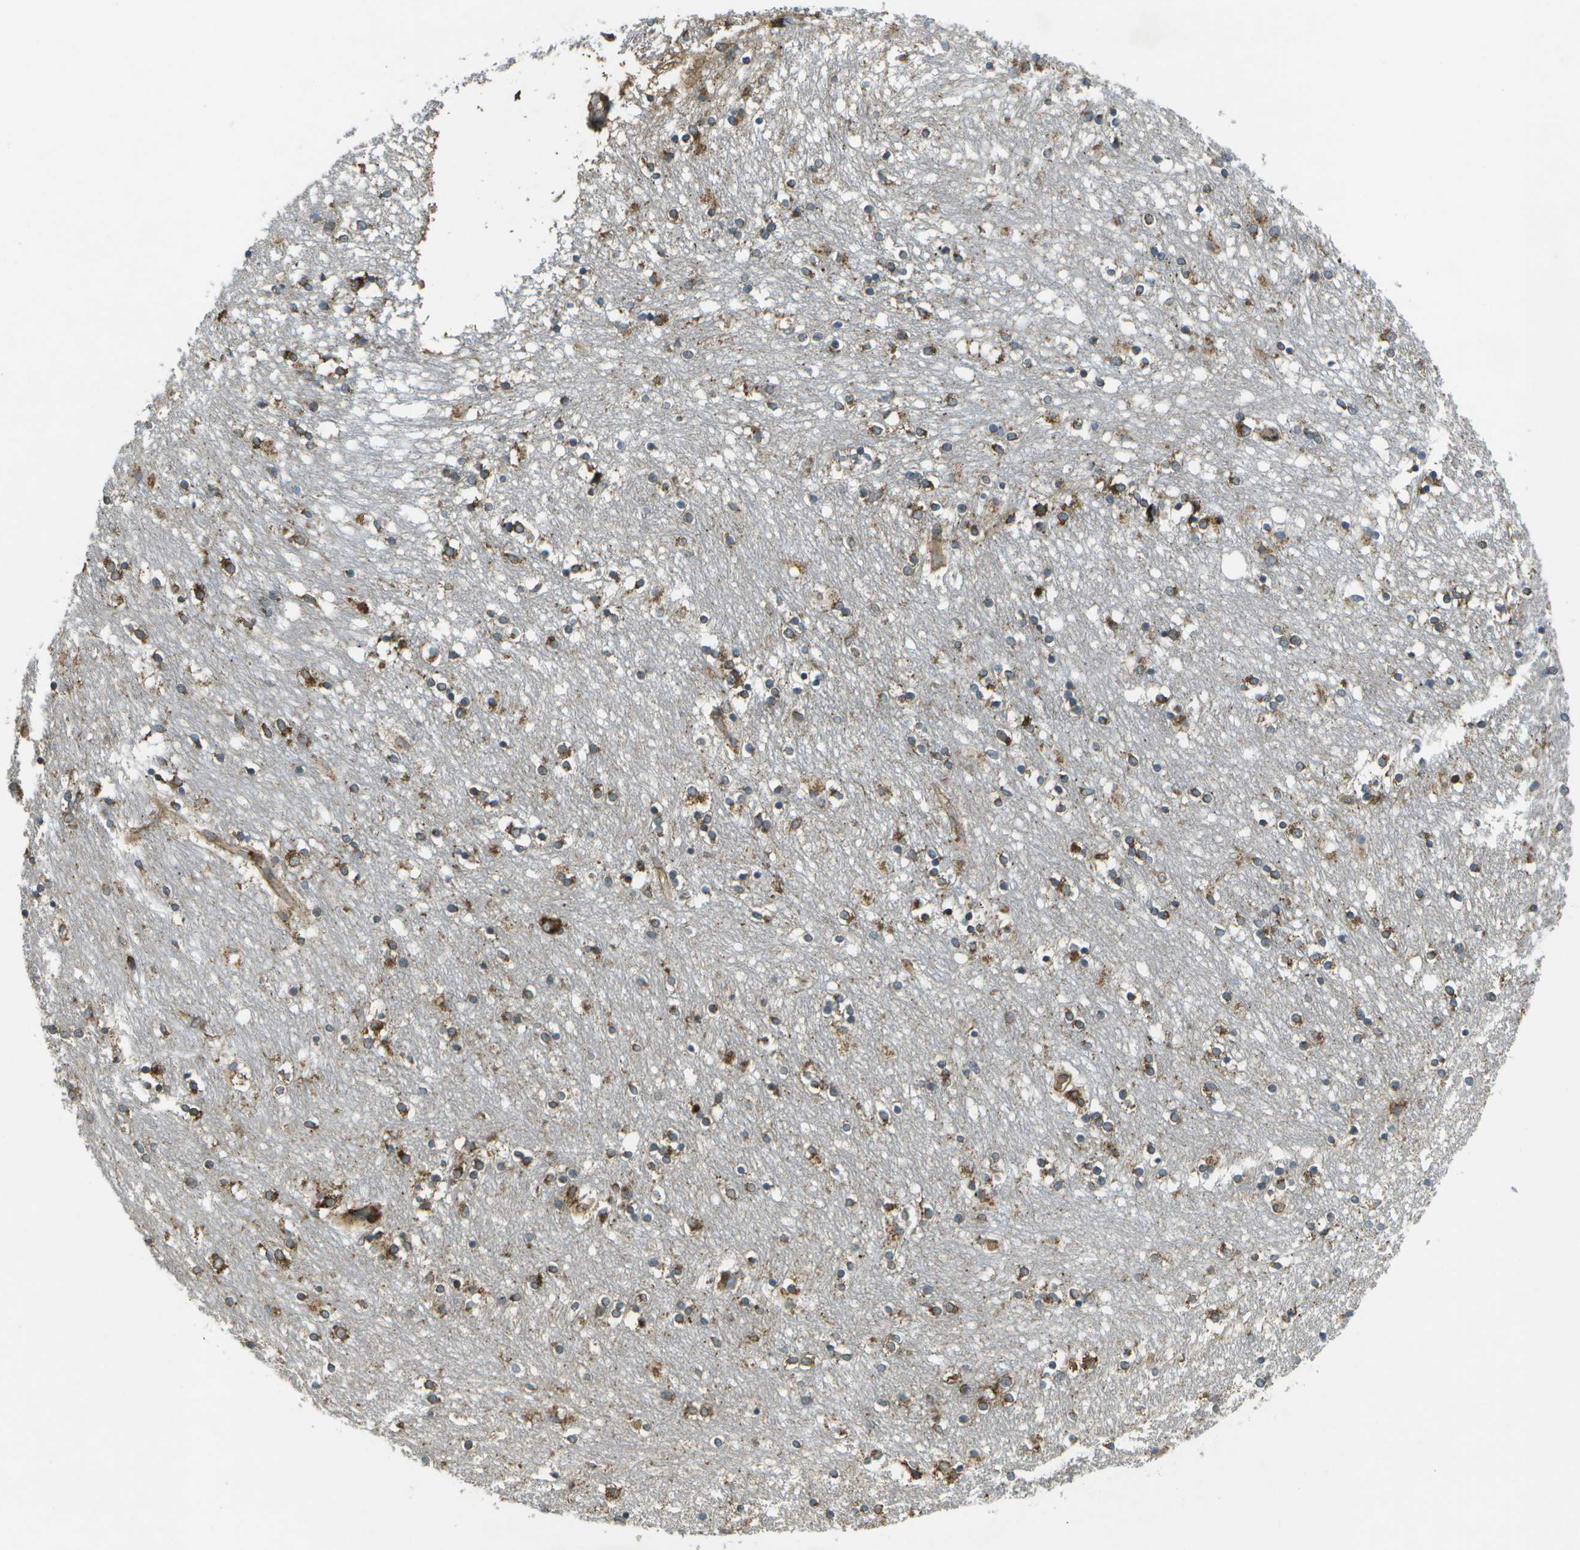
{"staining": {"intensity": "moderate", "quantity": ">75%", "location": "cytoplasmic/membranous"}, "tissue": "caudate", "cell_type": "Glial cells", "image_type": "normal", "snomed": [{"axis": "morphology", "description": "Normal tissue, NOS"}, {"axis": "topography", "description": "Lateral ventricle wall"}], "caption": "This is a micrograph of immunohistochemistry staining of benign caudate, which shows moderate expression in the cytoplasmic/membranous of glial cells.", "gene": "PDIA4", "patient": {"sex": "female", "age": 54}}